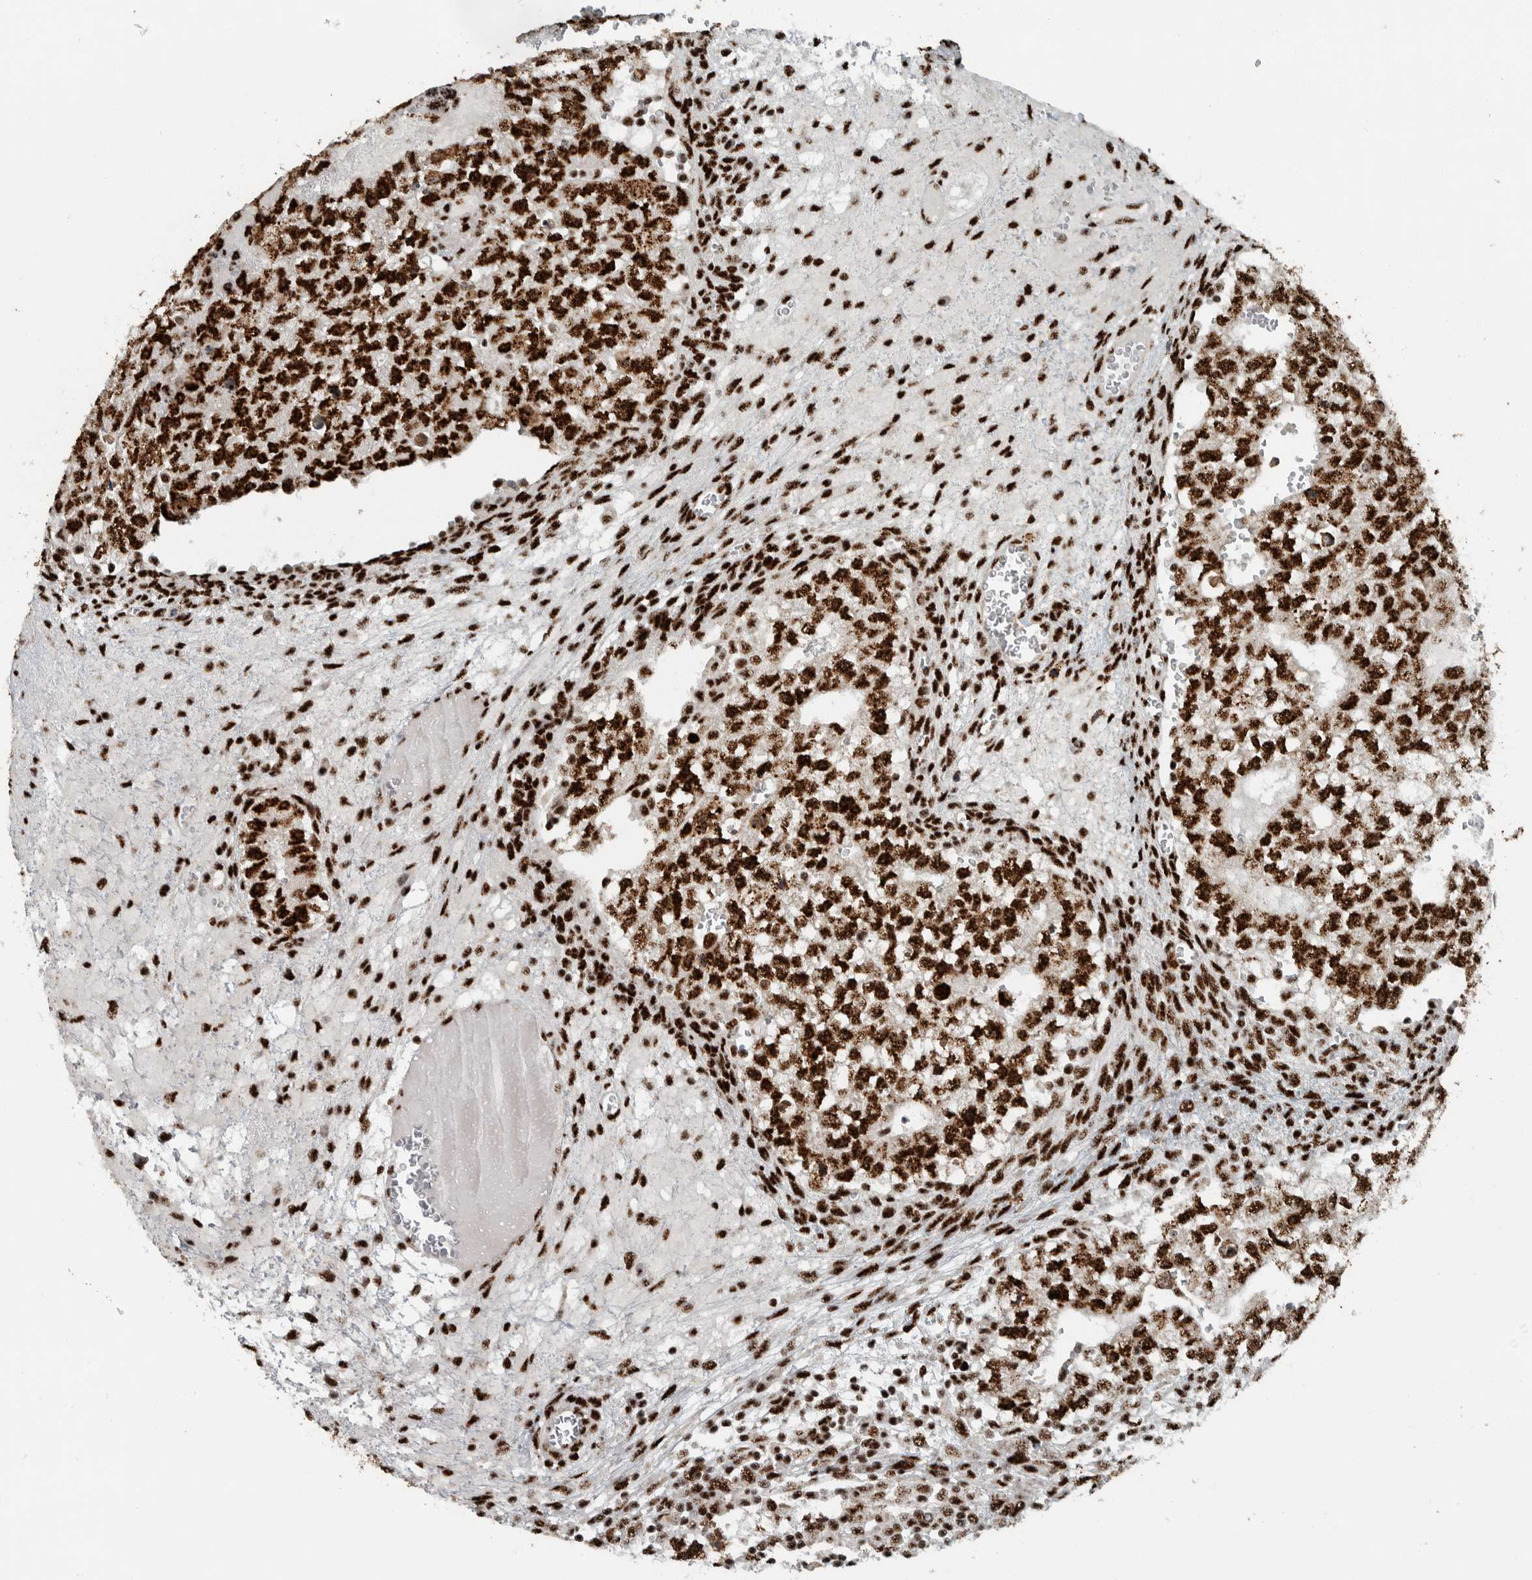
{"staining": {"intensity": "strong", "quantity": ">75%", "location": "nuclear"}, "tissue": "testis cancer", "cell_type": "Tumor cells", "image_type": "cancer", "snomed": [{"axis": "morphology", "description": "Seminoma, NOS"}, {"axis": "morphology", "description": "Carcinoma, Embryonal, NOS"}, {"axis": "topography", "description": "Testis"}], "caption": "Strong nuclear positivity is identified in about >75% of tumor cells in testis cancer (seminoma).", "gene": "SON", "patient": {"sex": "male", "age": 38}}